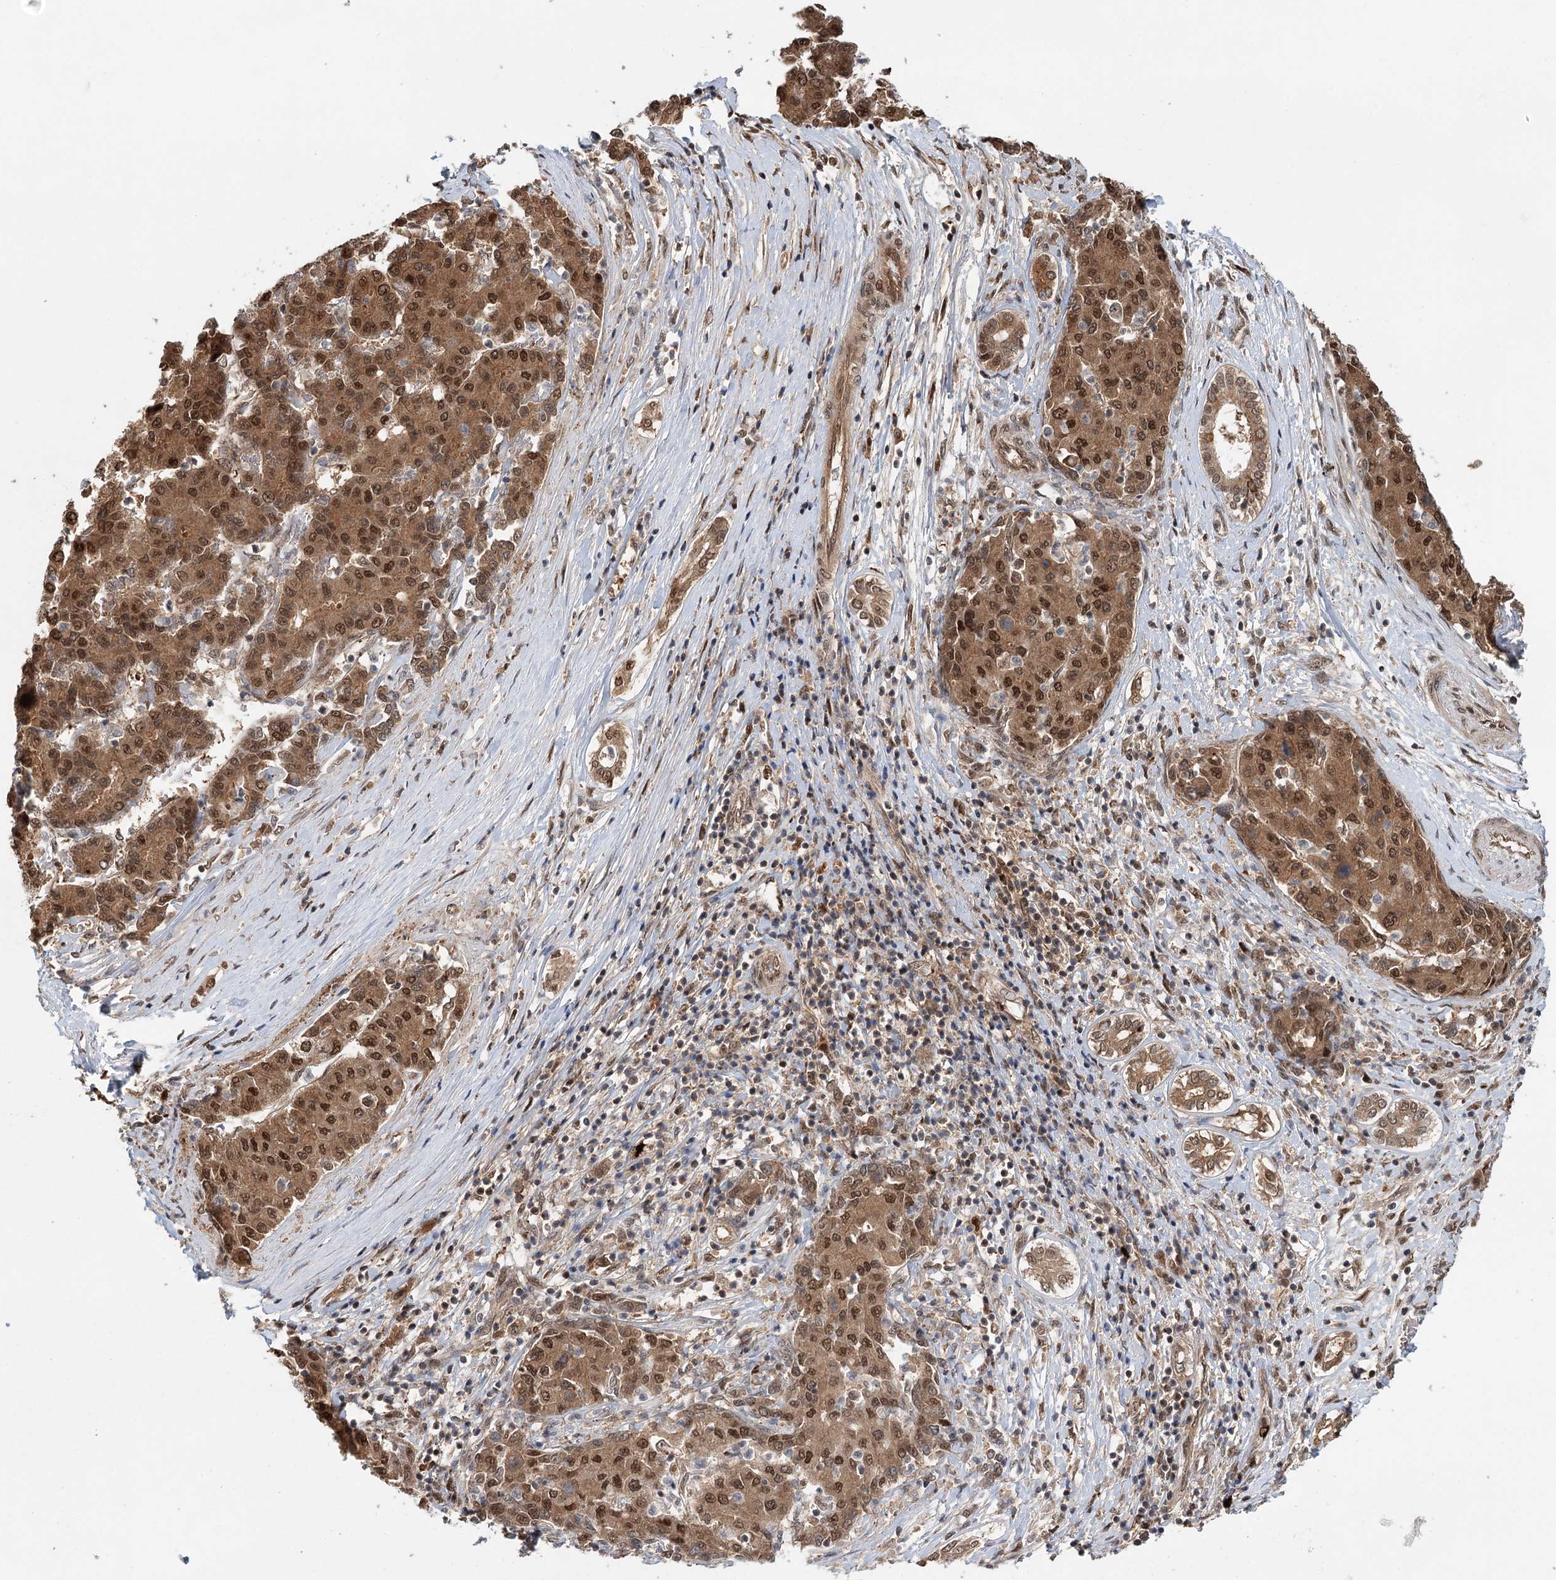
{"staining": {"intensity": "moderate", "quantity": ">75%", "location": "cytoplasmic/membranous,nuclear"}, "tissue": "liver cancer", "cell_type": "Tumor cells", "image_type": "cancer", "snomed": [{"axis": "morphology", "description": "Carcinoma, Hepatocellular, NOS"}, {"axis": "topography", "description": "Liver"}], "caption": "An immunohistochemistry (IHC) photomicrograph of neoplastic tissue is shown. Protein staining in brown highlights moderate cytoplasmic/membranous and nuclear positivity in liver cancer within tumor cells.", "gene": "N6AMT1", "patient": {"sex": "male", "age": 65}}